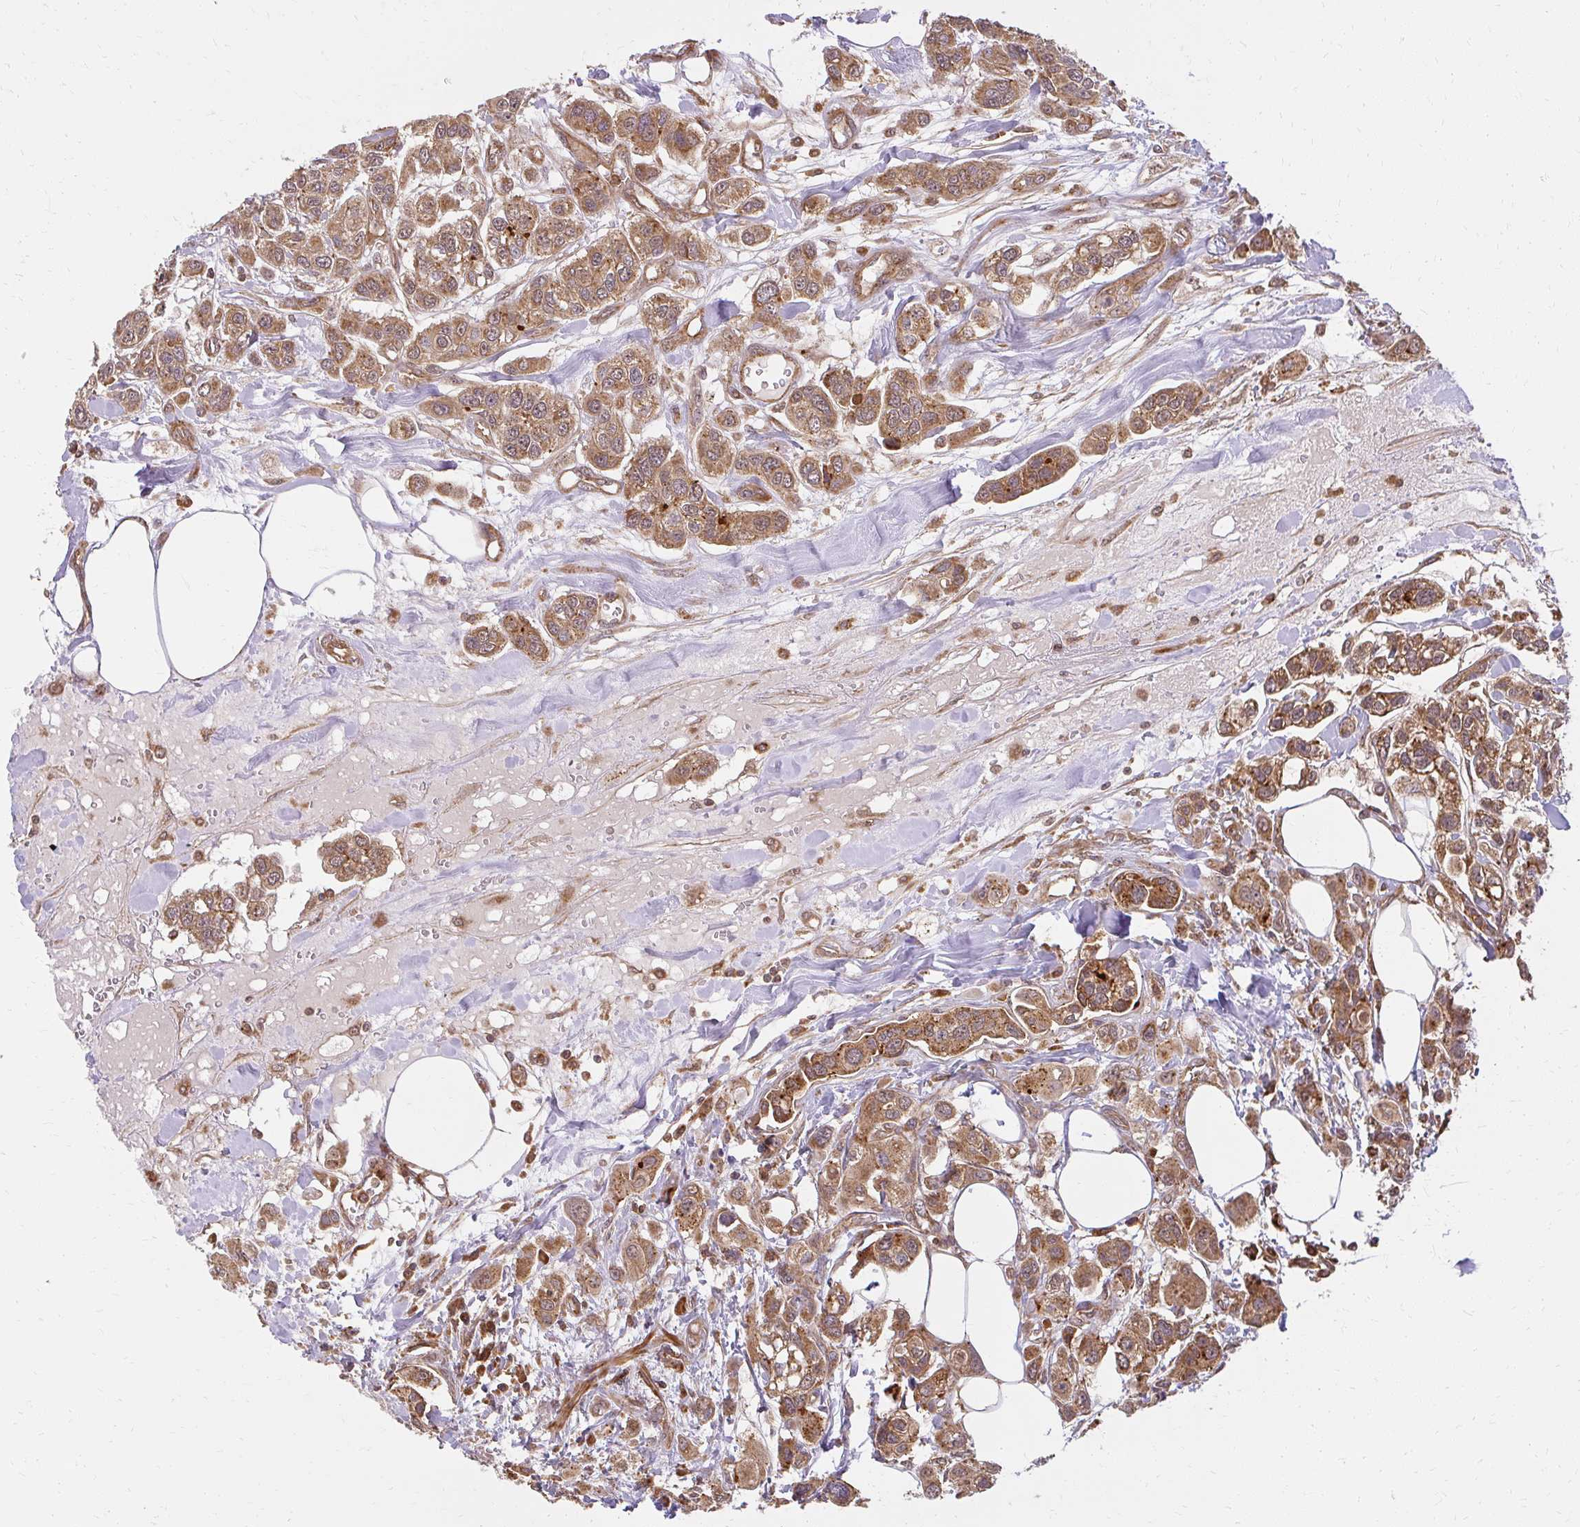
{"staining": {"intensity": "moderate", "quantity": ">75%", "location": "cytoplasmic/membranous"}, "tissue": "urothelial cancer", "cell_type": "Tumor cells", "image_type": "cancer", "snomed": [{"axis": "morphology", "description": "Urothelial carcinoma, High grade"}, {"axis": "topography", "description": "Urinary bladder"}], "caption": "A histopathology image of human urothelial cancer stained for a protein shows moderate cytoplasmic/membranous brown staining in tumor cells. (brown staining indicates protein expression, while blue staining denotes nuclei).", "gene": "GNS", "patient": {"sex": "male", "age": 67}}